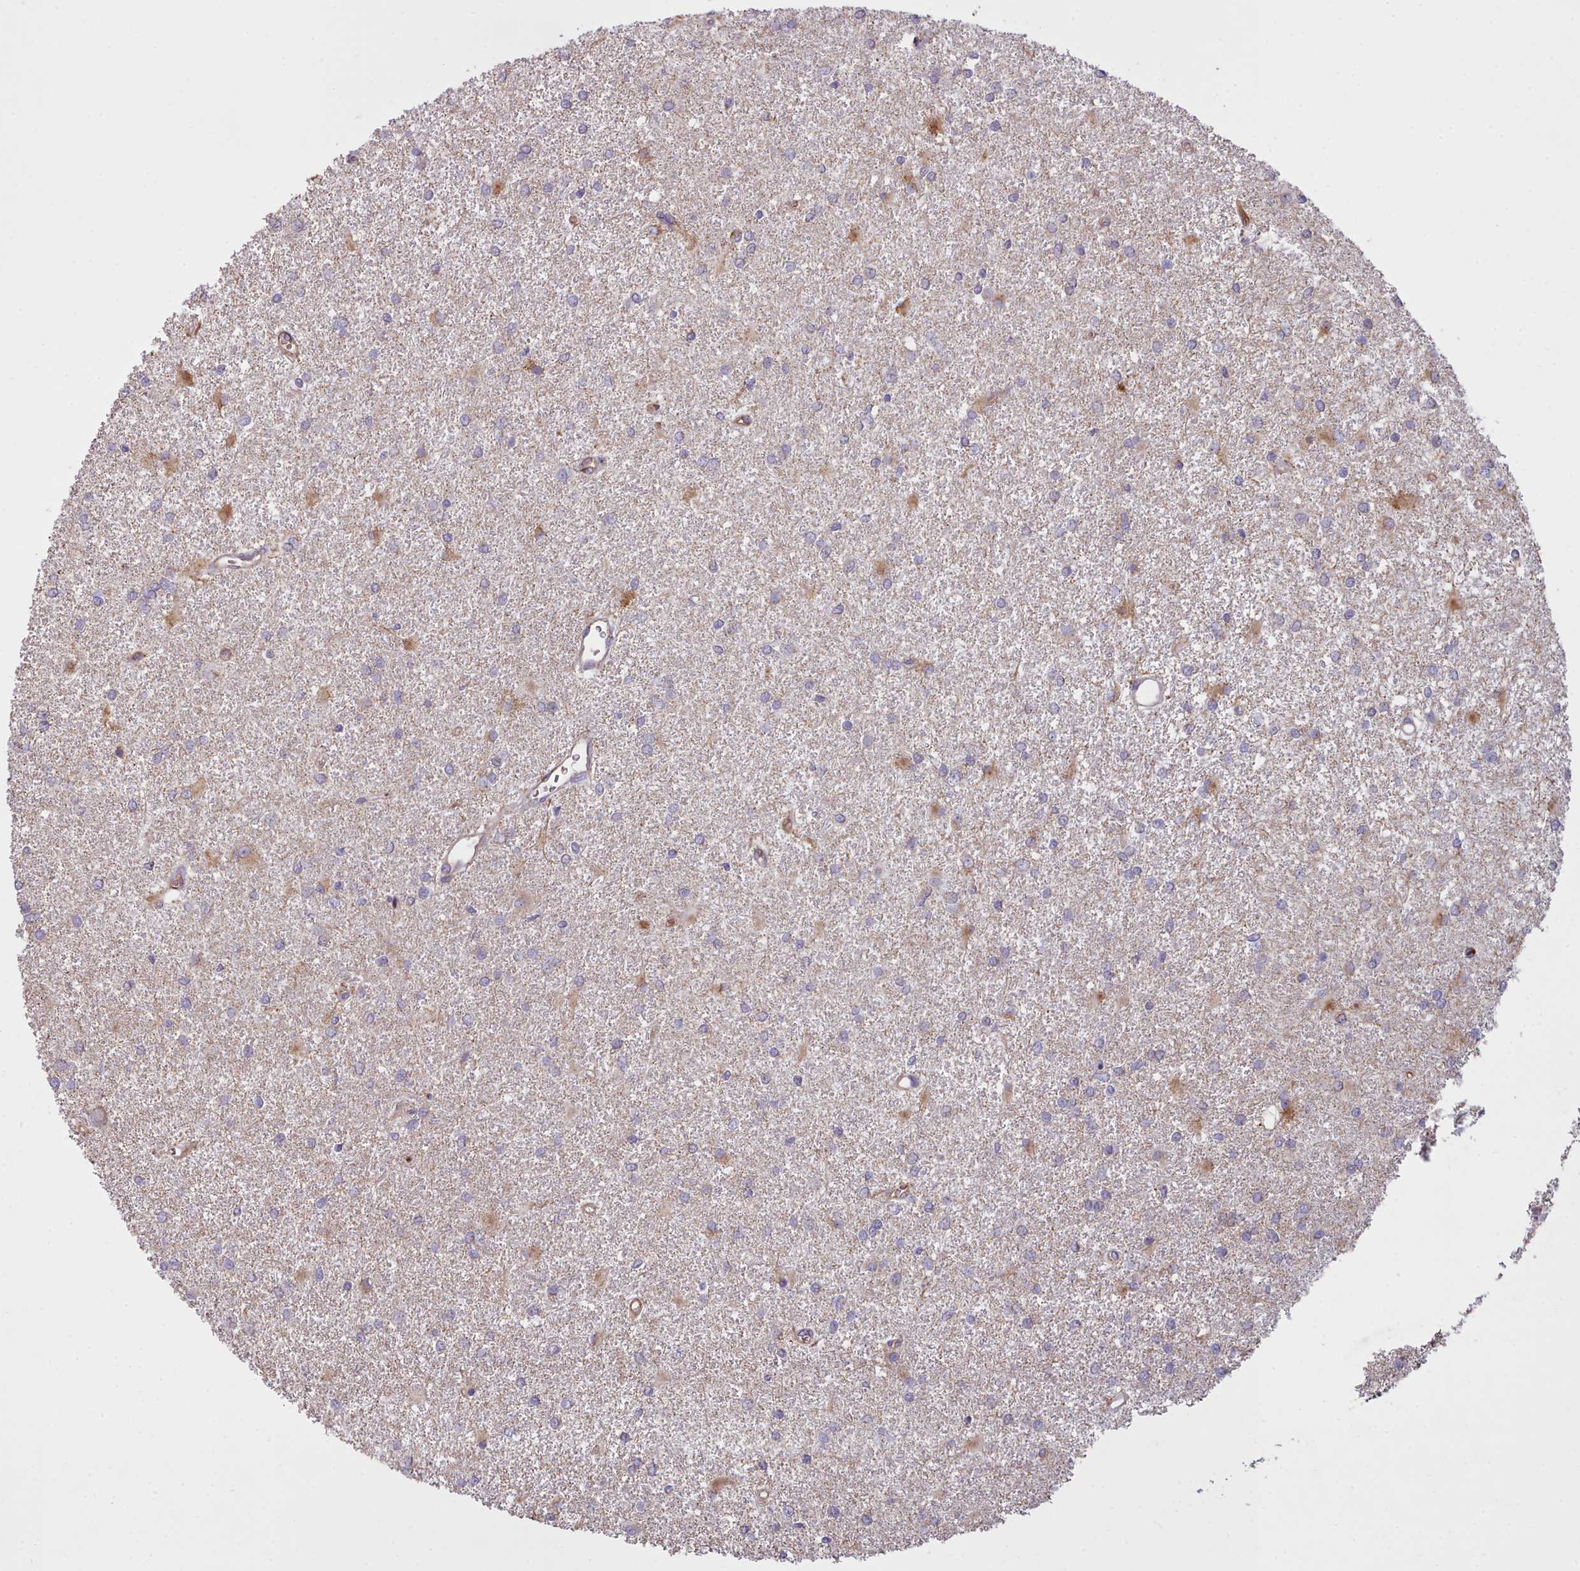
{"staining": {"intensity": "moderate", "quantity": "<25%", "location": "cytoplasmic/membranous"}, "tissue": "glioma", "cell_type": "Tumor cells", "image_type": "cancer", "snomed": [{"axis": "morphology", "description": "Glioma, malignant, High grade"}, {"axis": "topography", "description": "Brain"}], "caption": "Immunohistochemistry of glioma demonstrates low levels of moderate cytoplasmic/membranous expression in approximately <25% of tumor cells. Using DAB (brown) and hematoxylin (blue) stains, captured at high magnification using brightfield microscopy.", "gene": "SLC52A3", "patient": {"sex": "female", "age": 50}}